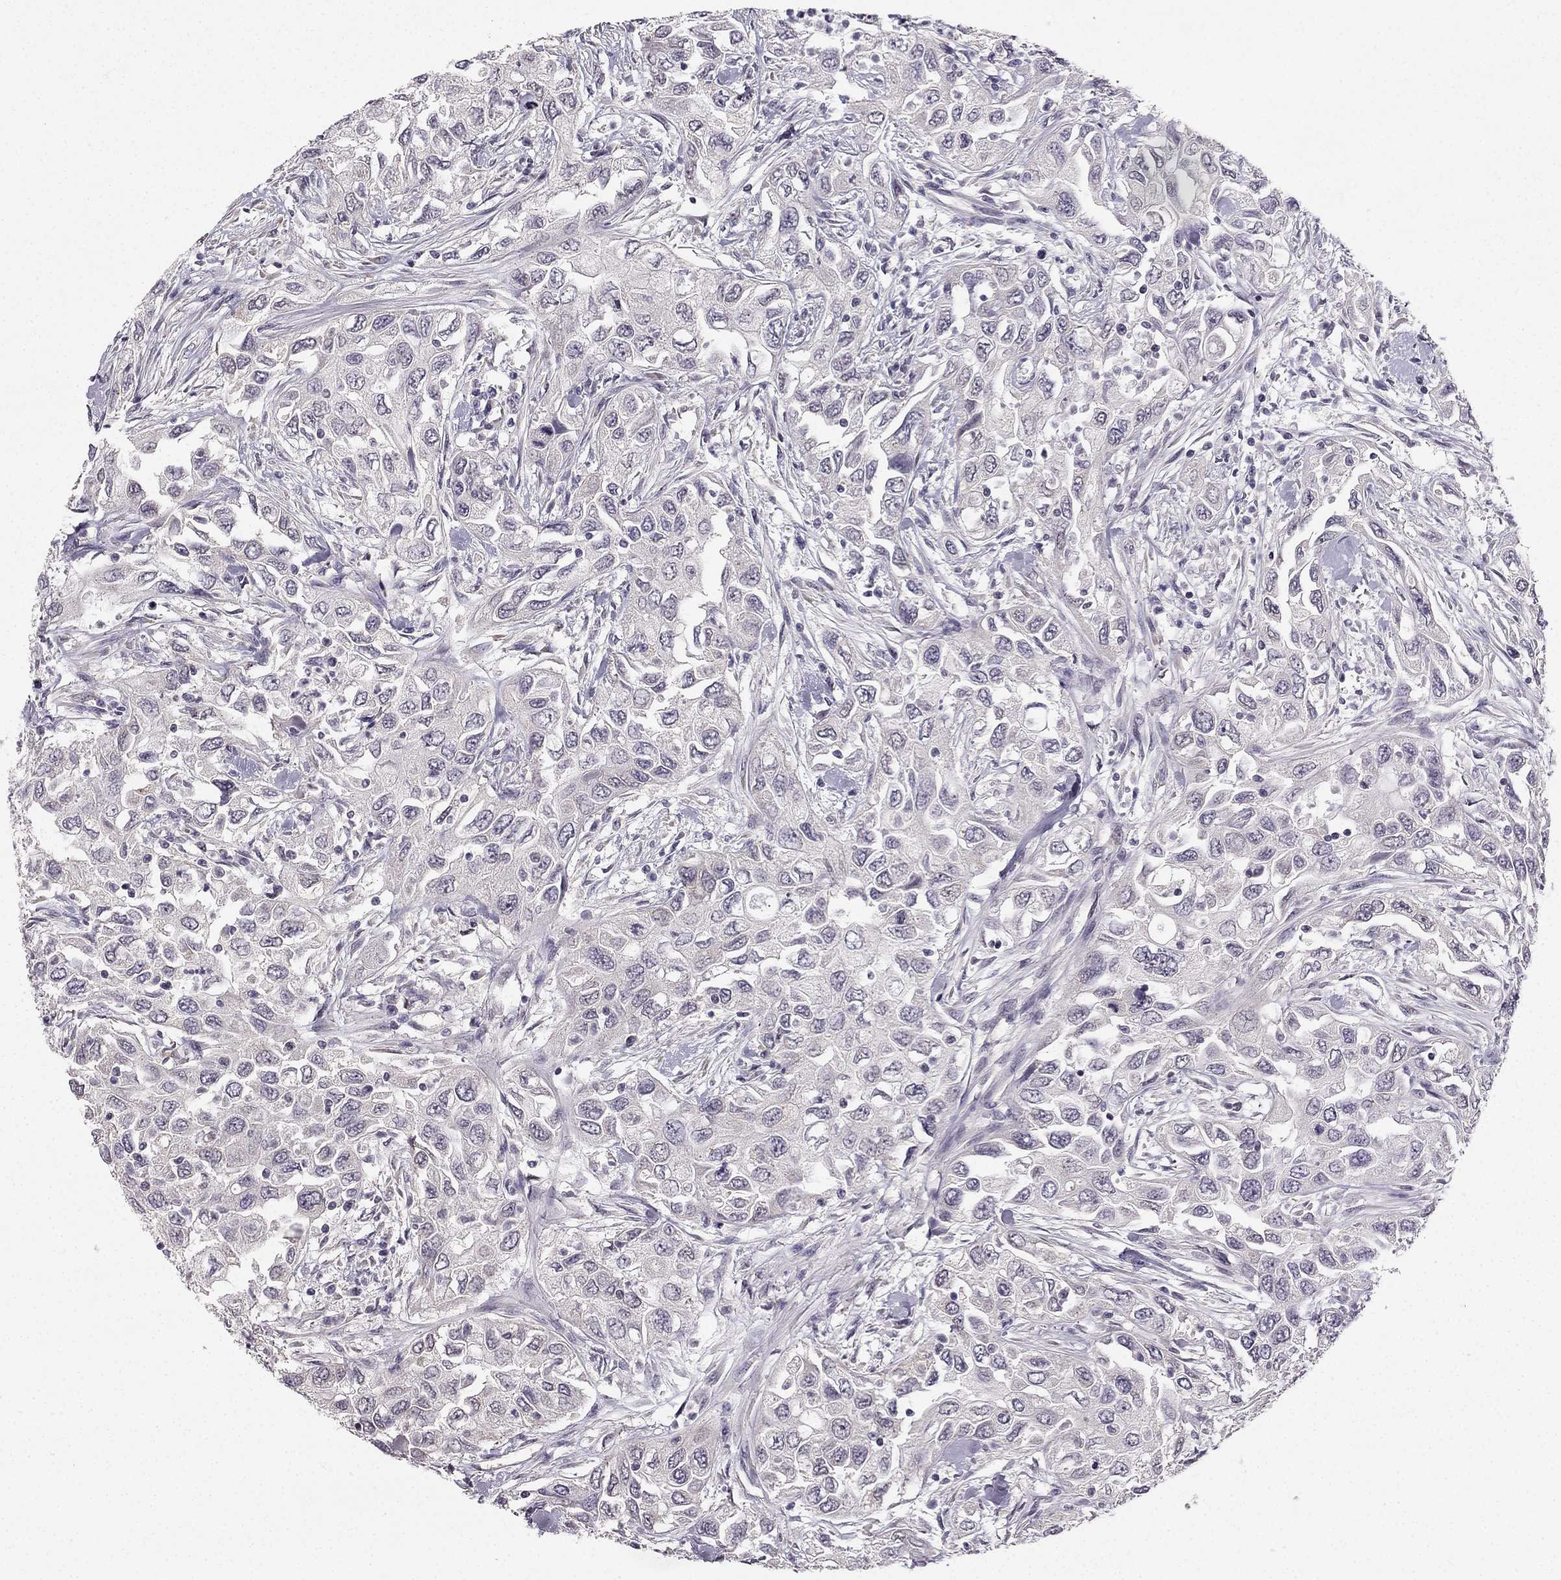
{"staining": {"intensity": "negative", "quantity": "none", "location": "none"}, "tissue": "urothelial cancer", "cell_type": "Tumor cells", "image_type": "cancer", "snomed": [{"axis": "morphology", "description": "Urothelial carcinoma, High grade"}, {"axis": "topography", "description": "Urinary bladder"}], "caption": "A high-resolution image shows IHC staining of high-grade urothelial carcinoma, which demonstrates no significant staining in tumor cells.", "gene": "TSPYL5", "patient": {"sex": "male", "age": 76}}